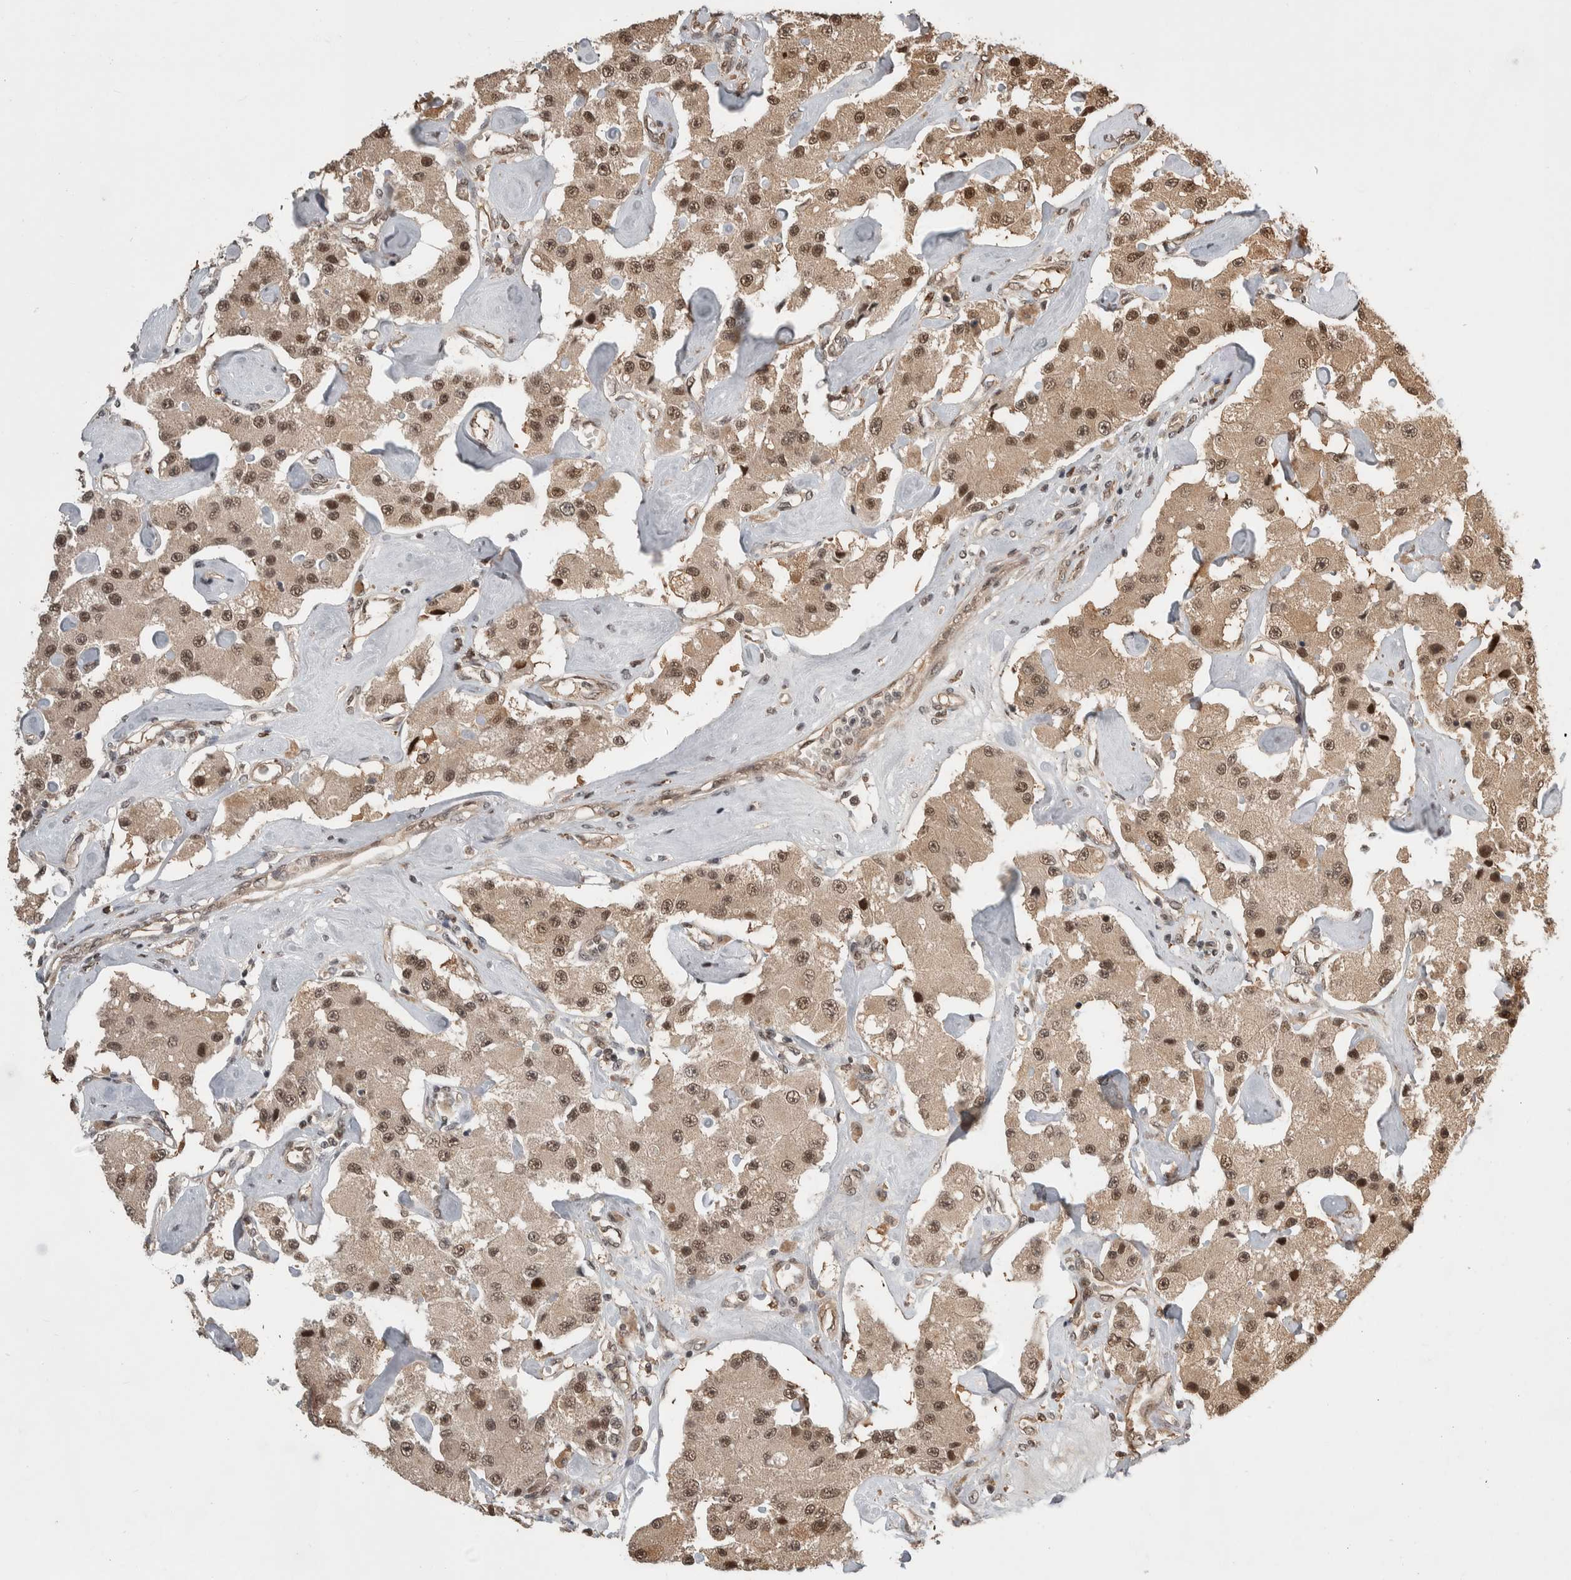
{"staining": {"intensity": "strong", "quantity": ">75%", "location": "nuclear"}, "tissue": "carcinoid", "cell_type": "Tumor cells", "image_type": "cancer", "snomed": [{"axis": "morphology", "description": "Carcinoid, malignant, NOS"}, {"axis": "topography", "description": "Pancreas"}], "caption": "Immunohistochemical staining of carcinoid (malignant) demonstrates high levels of strong nuclear expression in approximately >75% of tumor cells. The protein is stained brown, and the nuclei are stained in blue (DAB (3,3'-diaminobenzidine) IHC with brightfield microscopy, high magnification).", "gene": "ZNF592", "patient": {"sex": "male", "age": 41}}